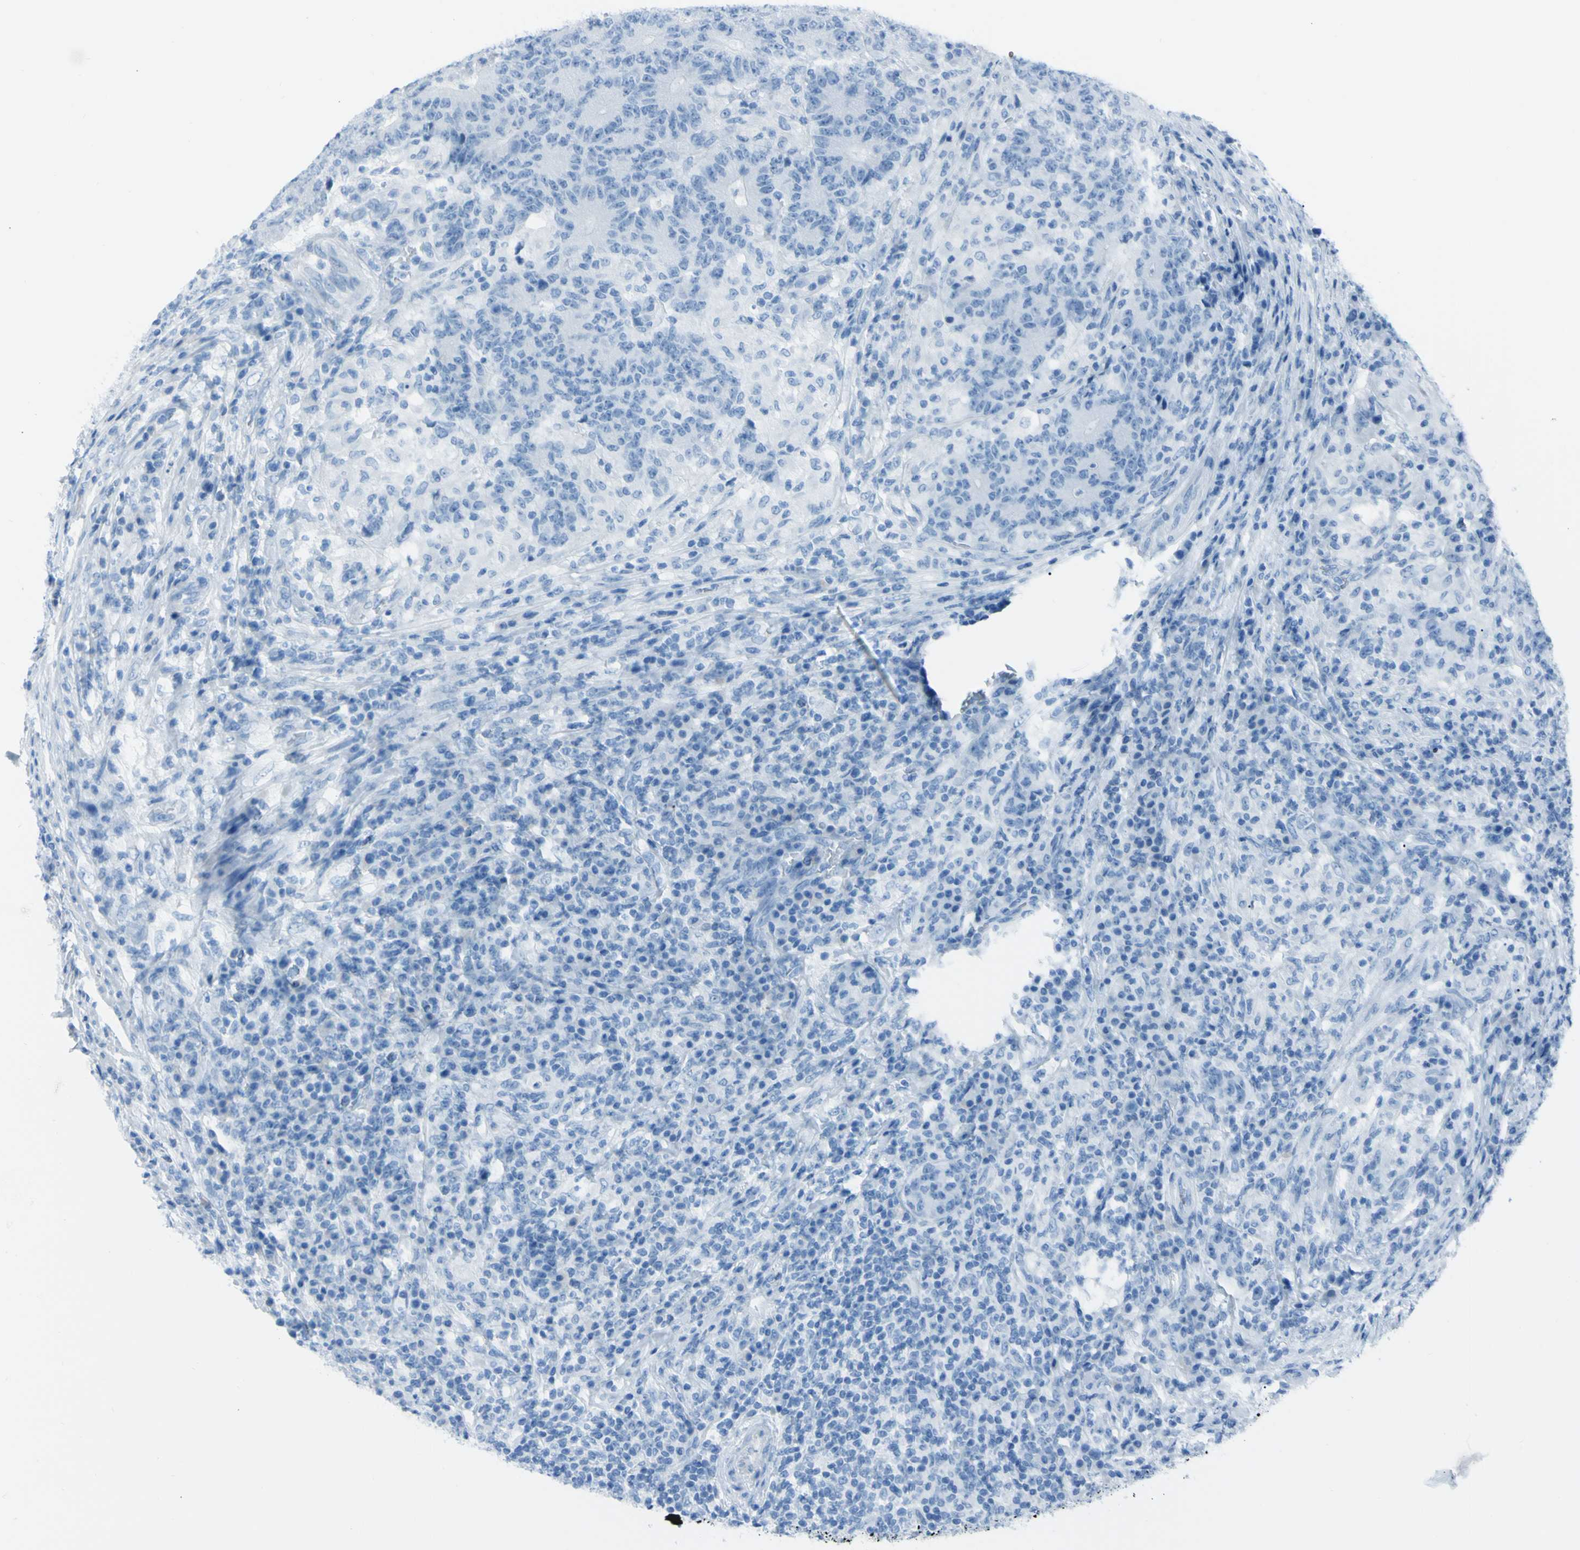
{"staining": {"intensity": "negative", "quantity": "none", "location": "none"}, "tissue": "colorectal cancer", "cell_type": "Tumor cells", "image_type": "cancer", "snomed": [{"axis": "morphology", "description": "Normal tissue, NOS"}, {"axis": "morphology", "description": "Adenocarcinoma, NOS"}, {"axis": "topography", "description": "Colon"}], "caption": "An immunohistochemistry (IHC) histopathology image of colorectal adenocarcinoma is shown. There is no staining in tumor cells of colorectal adenocarcinoma.", "gene": "TFPI2", "patient": {"sex": "female", "age": 75}}